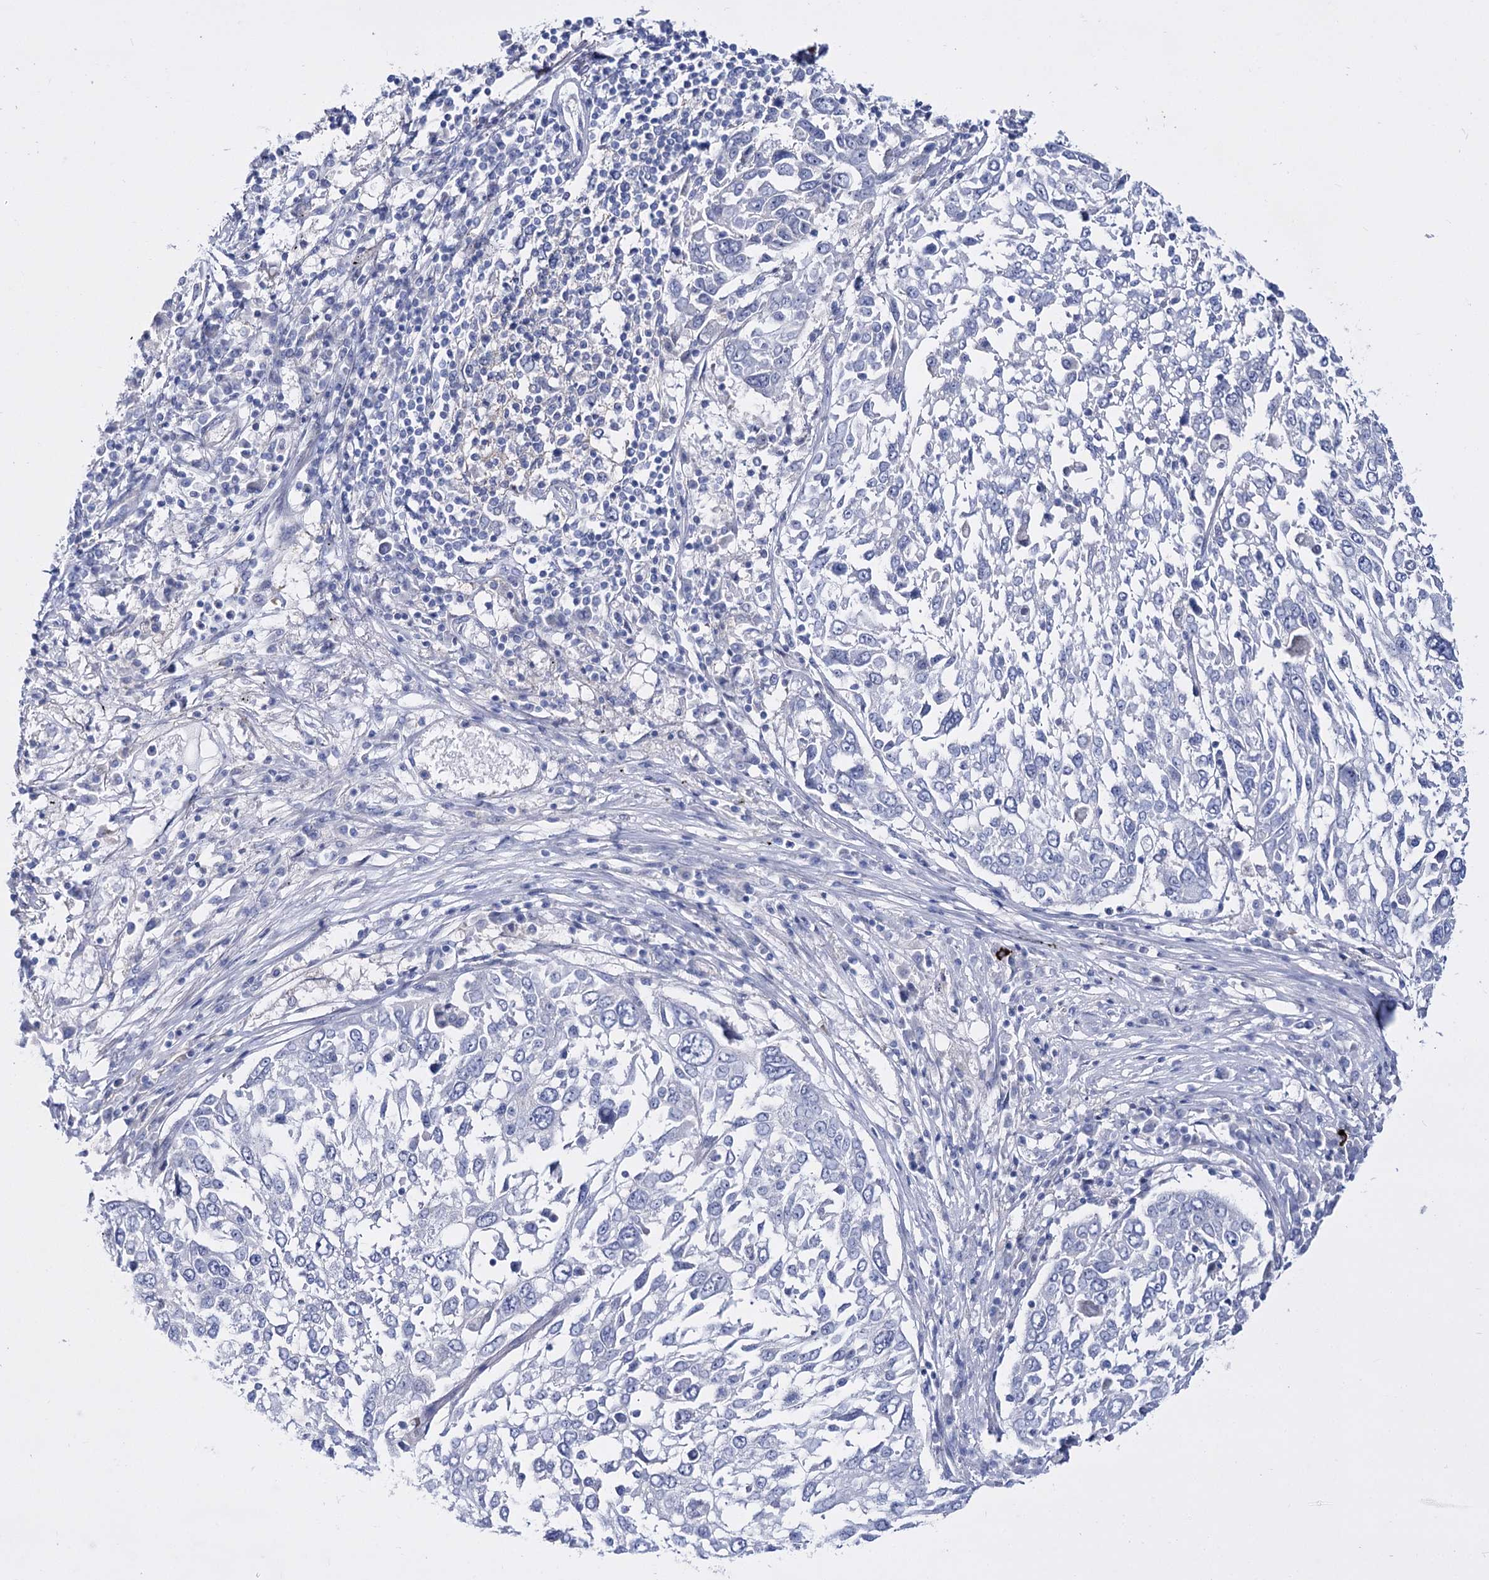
{"staining": {"intensity": "negative", "quantity": "none", "location": "none"}, "tissue": "lung cancer", "cell_type": "Tumor cells", "image_type": "cancer", "snomed": [{"axis": "morphology", "description": "Squamous cell carcinoma, NOS"}, {"axis": "topography", "description": "Lung"}], "caption": "This is an IHC photomicrograph of human lung cancer. There is no positivity in tumor cells.", "gene": "LRRC34", "patient": {"sex": "male", "age": 65}}